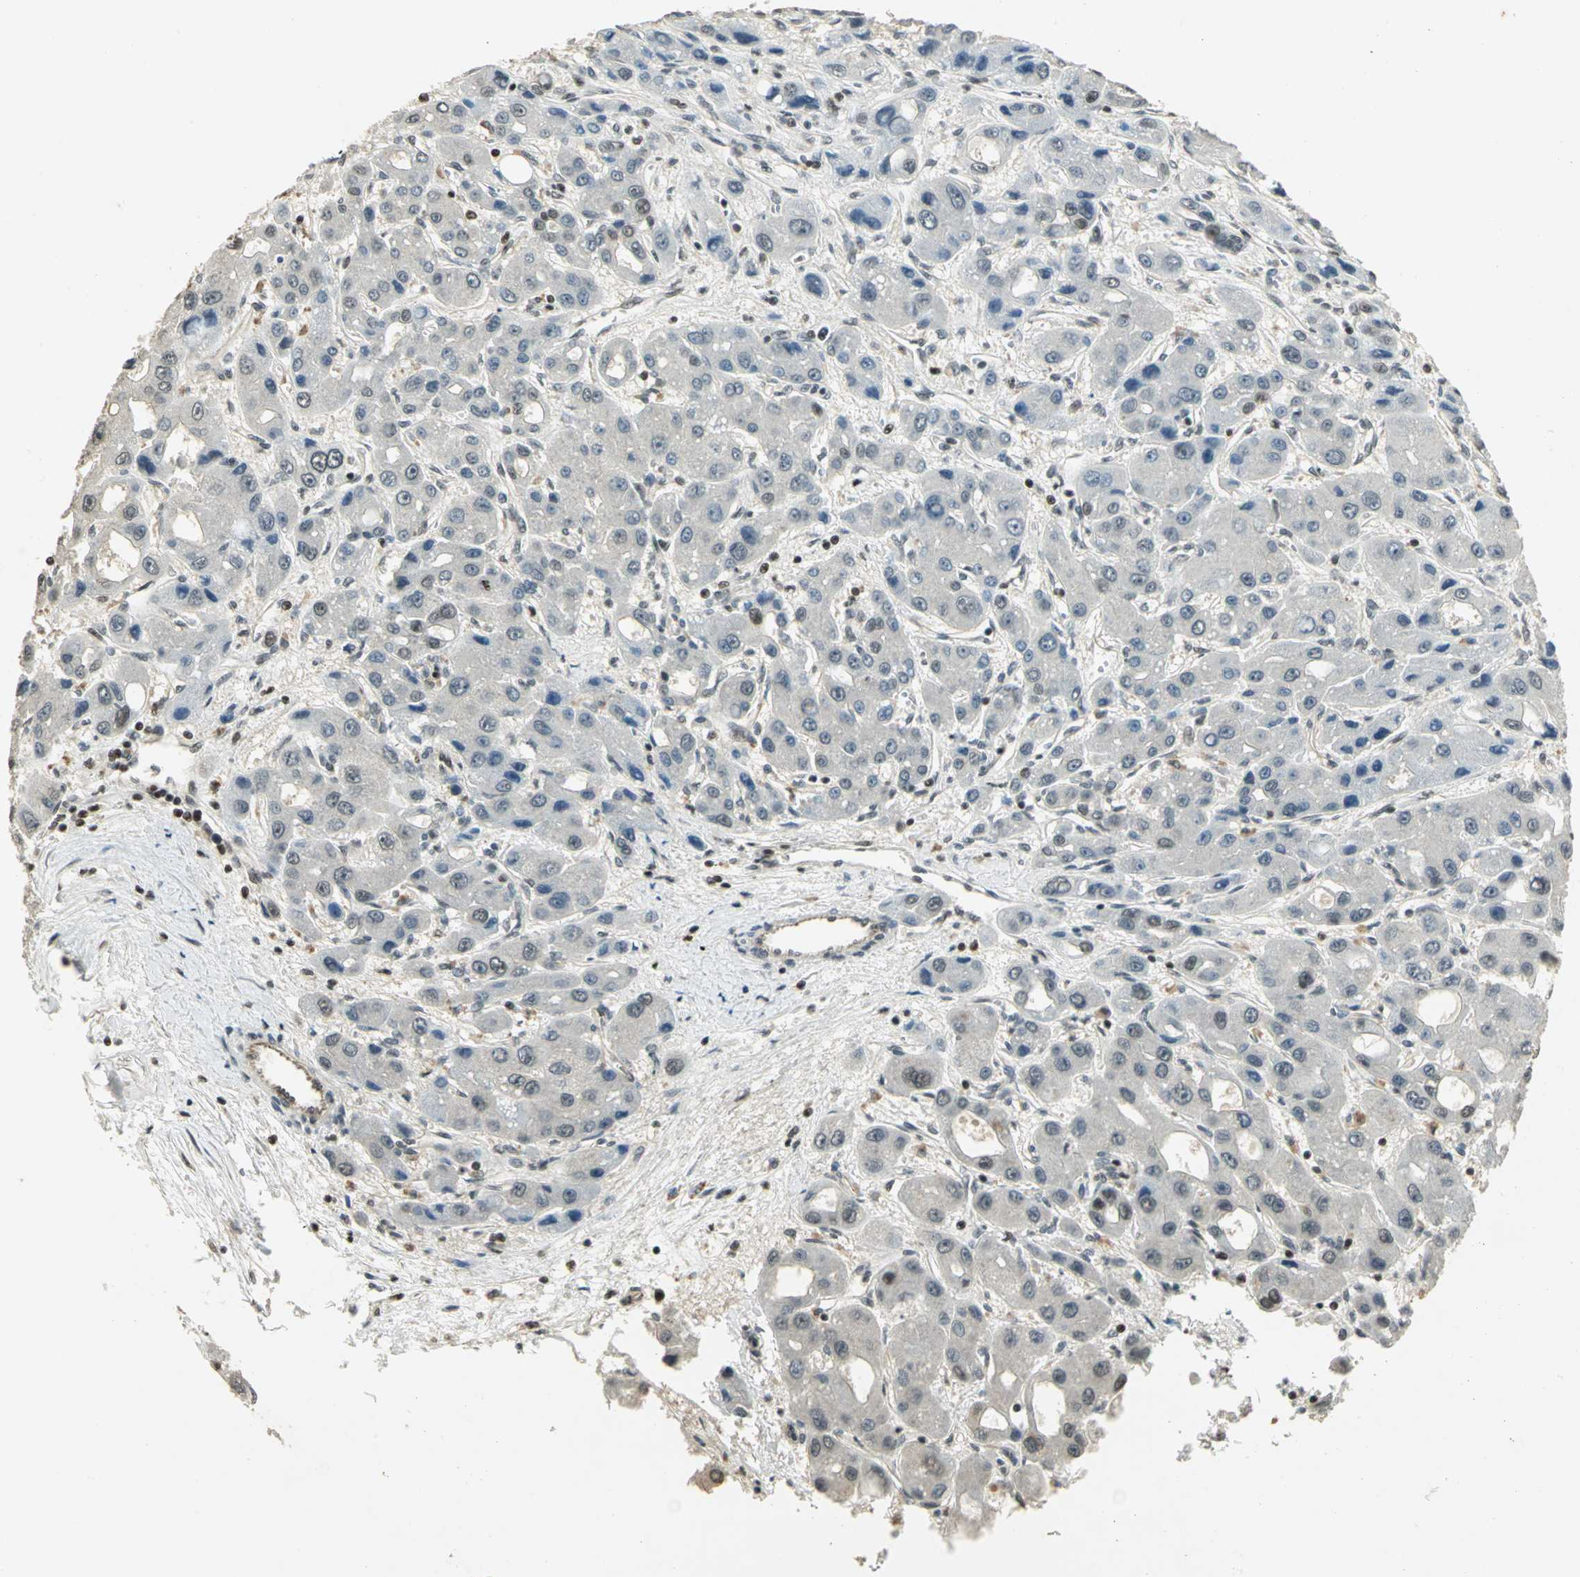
{"staining": {"intensity": "negative", "quantity": "none", "location": "none"}, "tissue": "liver cancer", "cell_type": "Tumor cells", "image_type": "cancer", "snomed": [{"axis": "morphology", "description": "Carcinoma, Hepatocellular, NOS"}, {"axis": "topography", "description": "Liver"}], "caption": "Liver cancer (hepatocellular carcinoma) was stained to show a protein in brown. There is no significant staining in tumor cells.", "gene": "ELF1", "patient": {"sex": "male", "age": 55}}